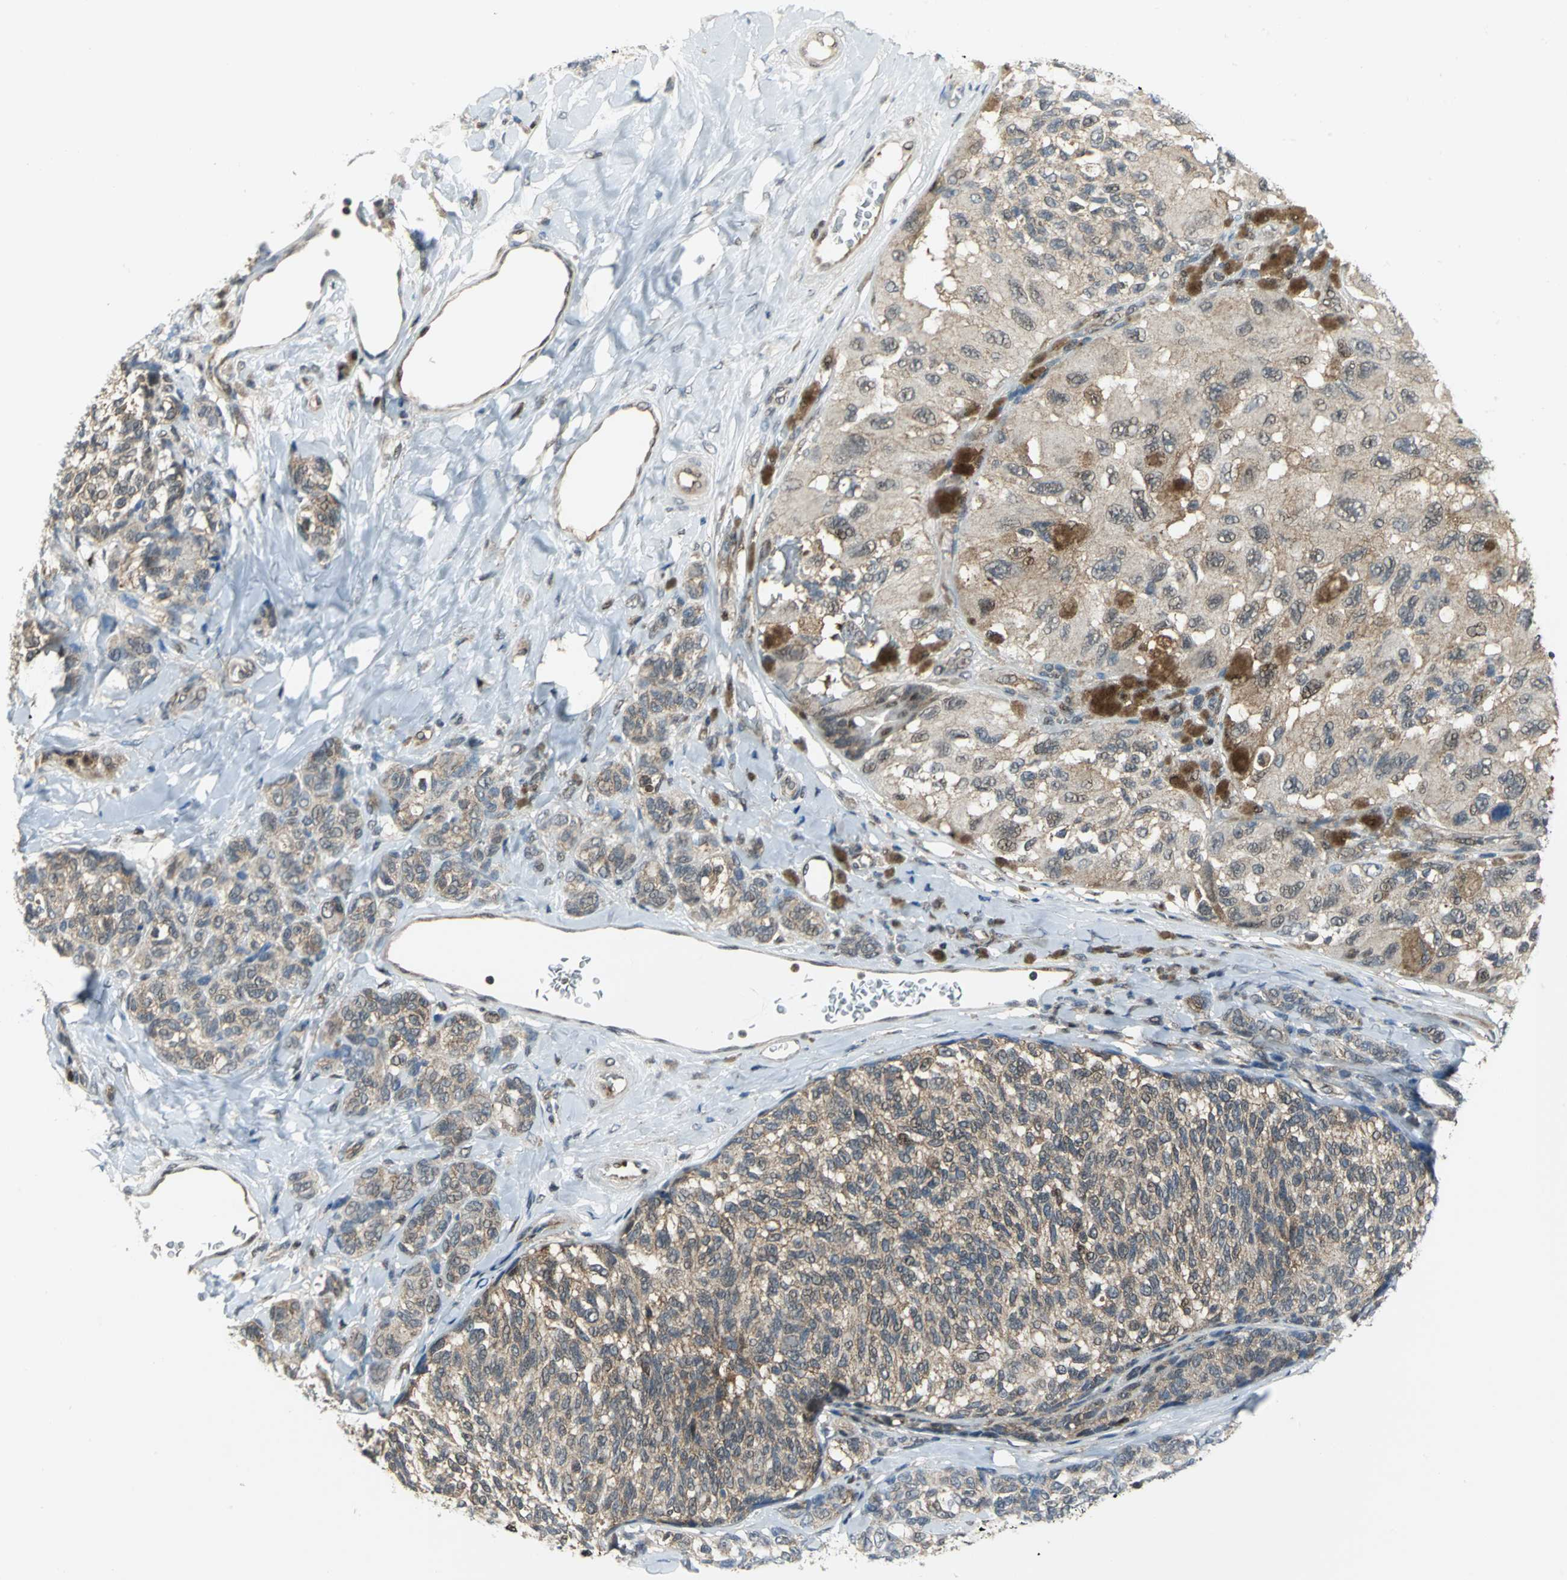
{"staining": {"intensity": "moderate", "quantity": ">75%", "location": "cytoplasmic/membranous,nuclear"}, "tissue": "melanoma", "cell_type": "Tumor cells", "image_type": "cancer", "snomed": [{"axis": "morphology", "description": "Malignant melanoma, NOS"}, {"axis": "topography", "description": "Skin"}], "caption": "IHC histopathology image of neoplastic tissue: human malignant melanoma stained using IHC exhibits medium levels of moderate protein expression localized specifically in the cytoplasmic/membranous and nuclear of tumor cells, appearing as a cytoplasmic/membranous and nuclear brown color.", "gene": "PSMA4", "patient": {"sex": "female", "age": 73}}